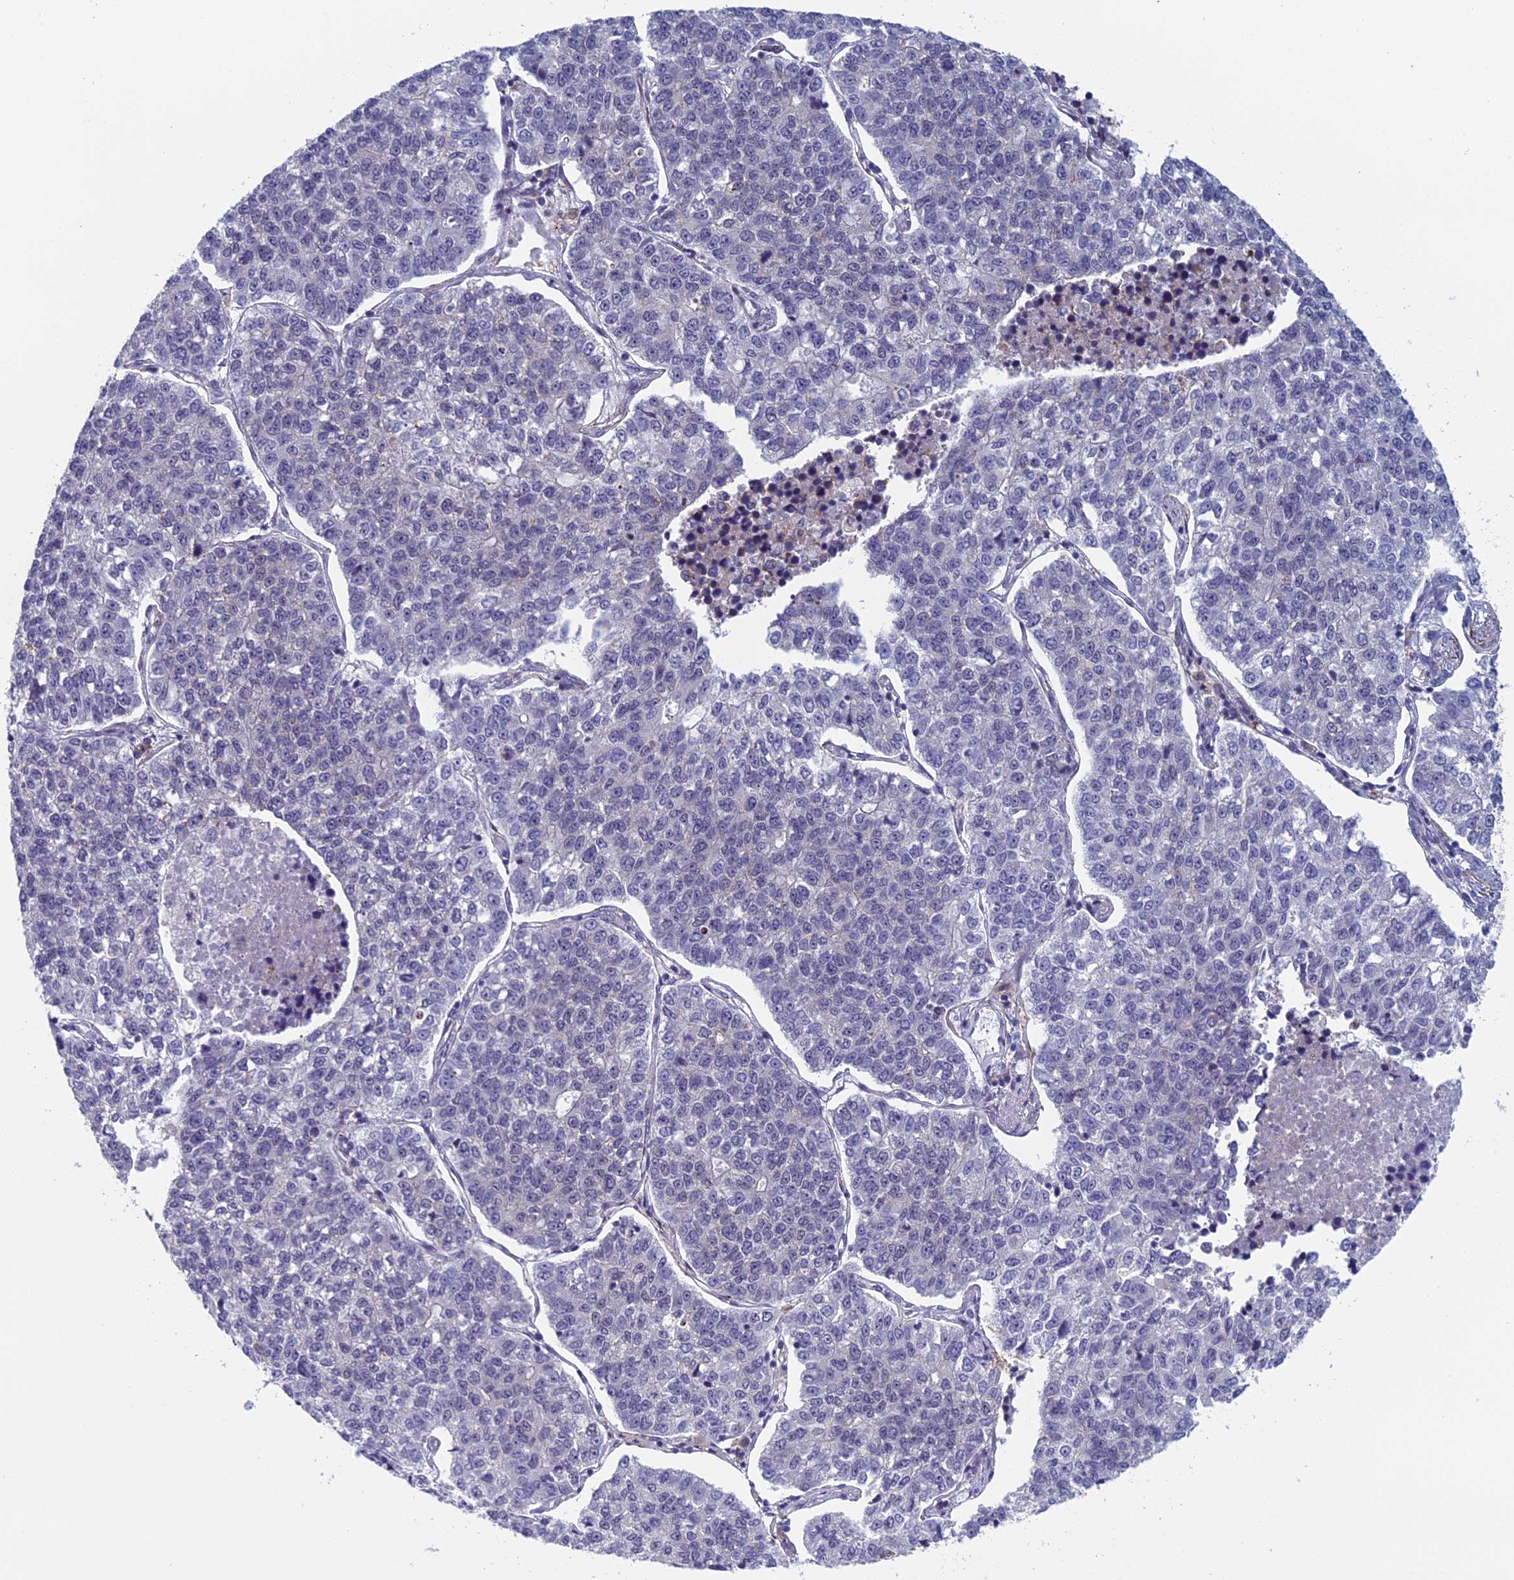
{"staining": {"intensity": "negative", "quantity": "none", "location": "none"}, "tissue": "lung cancer", "cell_type": "Tumor cells", "image_type": "cancer", "snomed": [{"axis": "morphology", "description": "Adenocarcinoma, NOS"}, {"axis": "topography", "description": "Lung"}], "caption": "Photomicrograph shows no protein expression in tumor cells of lung adenocarcinoma tissue.", "gene": "CNEP1R1", "patient": {"sex": "male", "age": 49}}